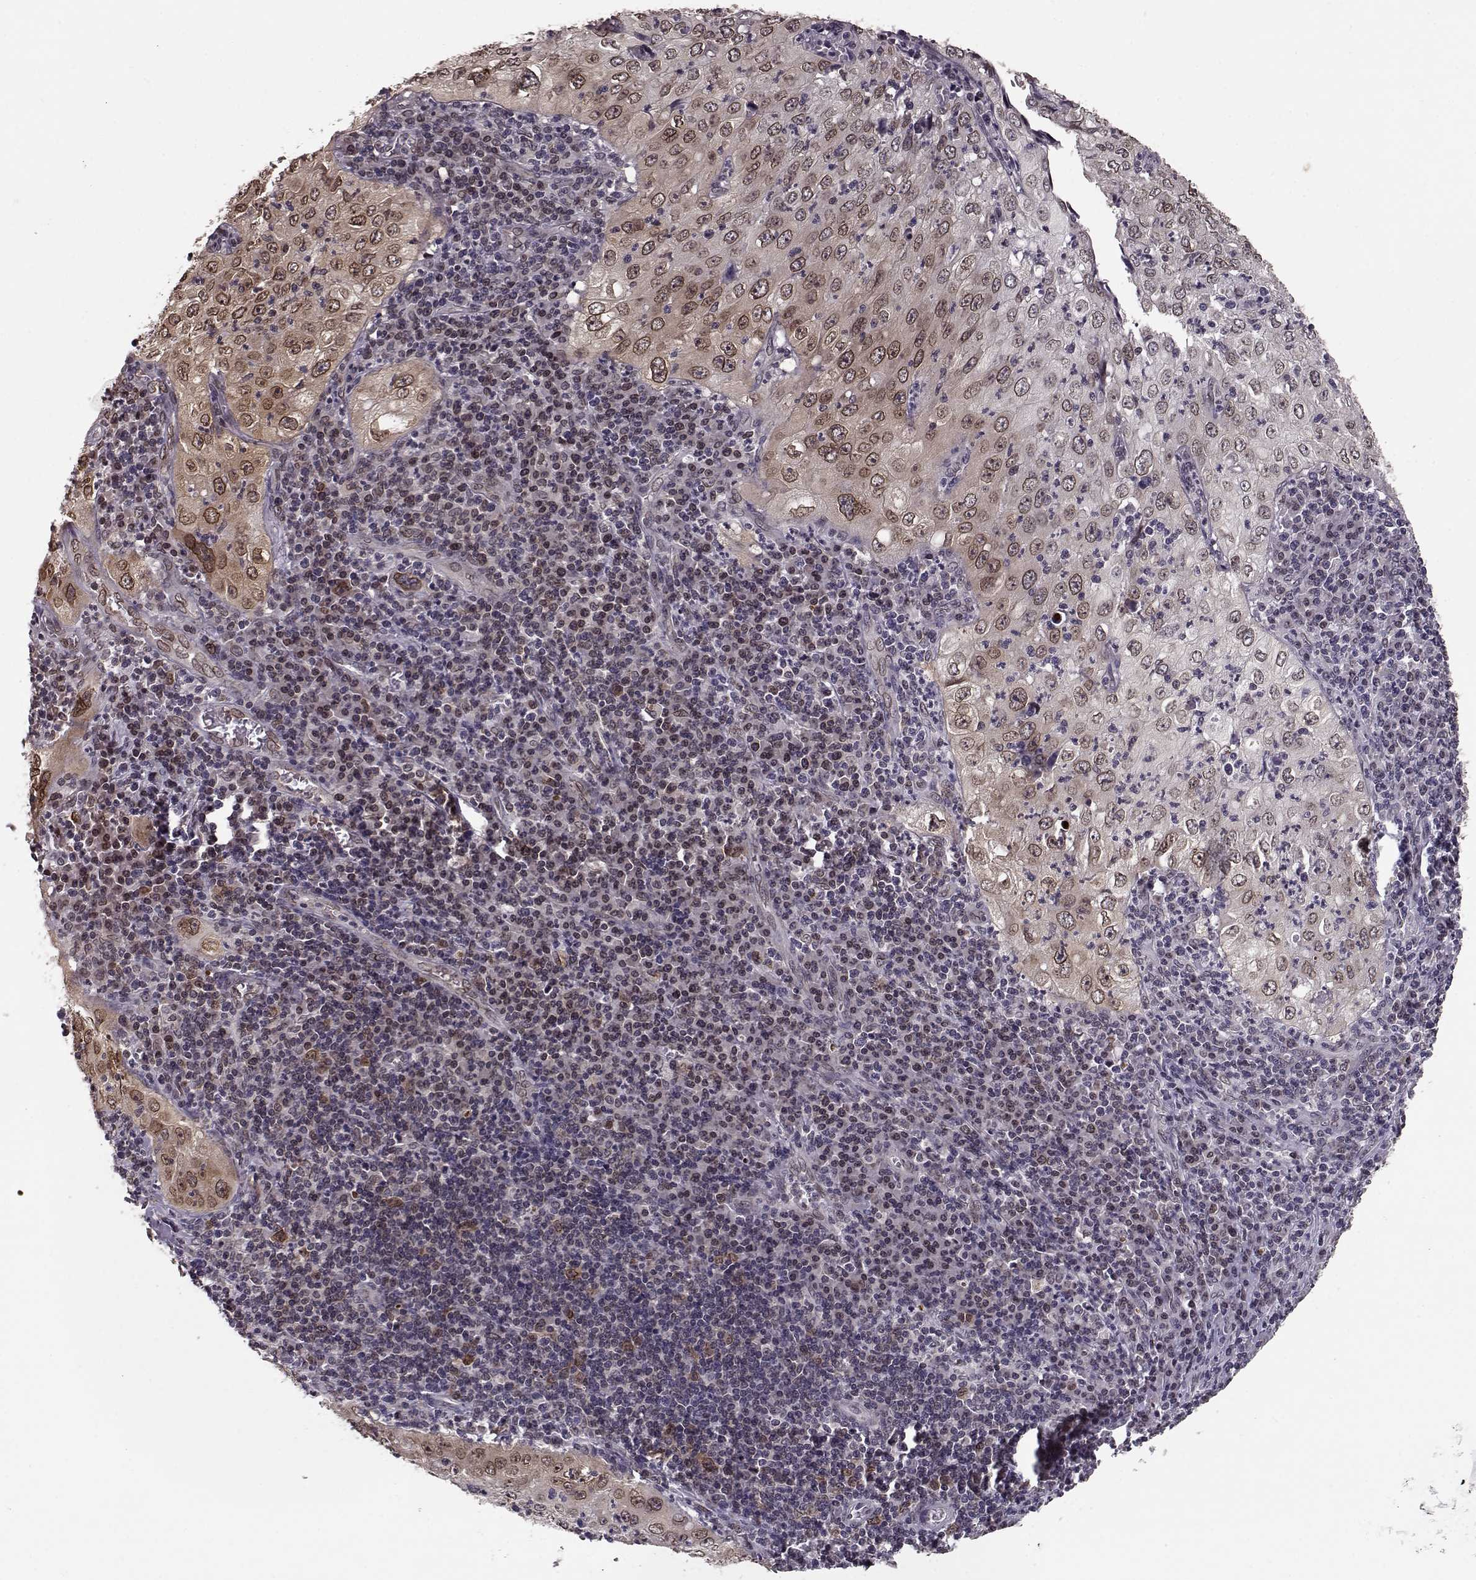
{"staining": {"intensity": "weak", "quantity": ">75%", "location": "cytoplasmic/membranous,nuclear"}, "tissue": "cervical cancer", "cell_type": "Tumor cells", "image_type": "cancer", "snomed": [{"axis": "morphology", "description": "Squamous cell carcinoma, NOS"}, {"axis": "topography", "description": "Cervix"}], "caption": "Protein positivity by immunohistochemistry shows weak cytoplasmic/membranous and nuclear positivity in about >75% of tumor cells in cervical cancer. The staining was performed using DAB (3,3'-diaminobenzidine), with brown indicating positive protein expression. Nuclei are stained blue with hematoxylin.", "gene": "NUP37", "patient": {"sex": "female", "age": 24}}